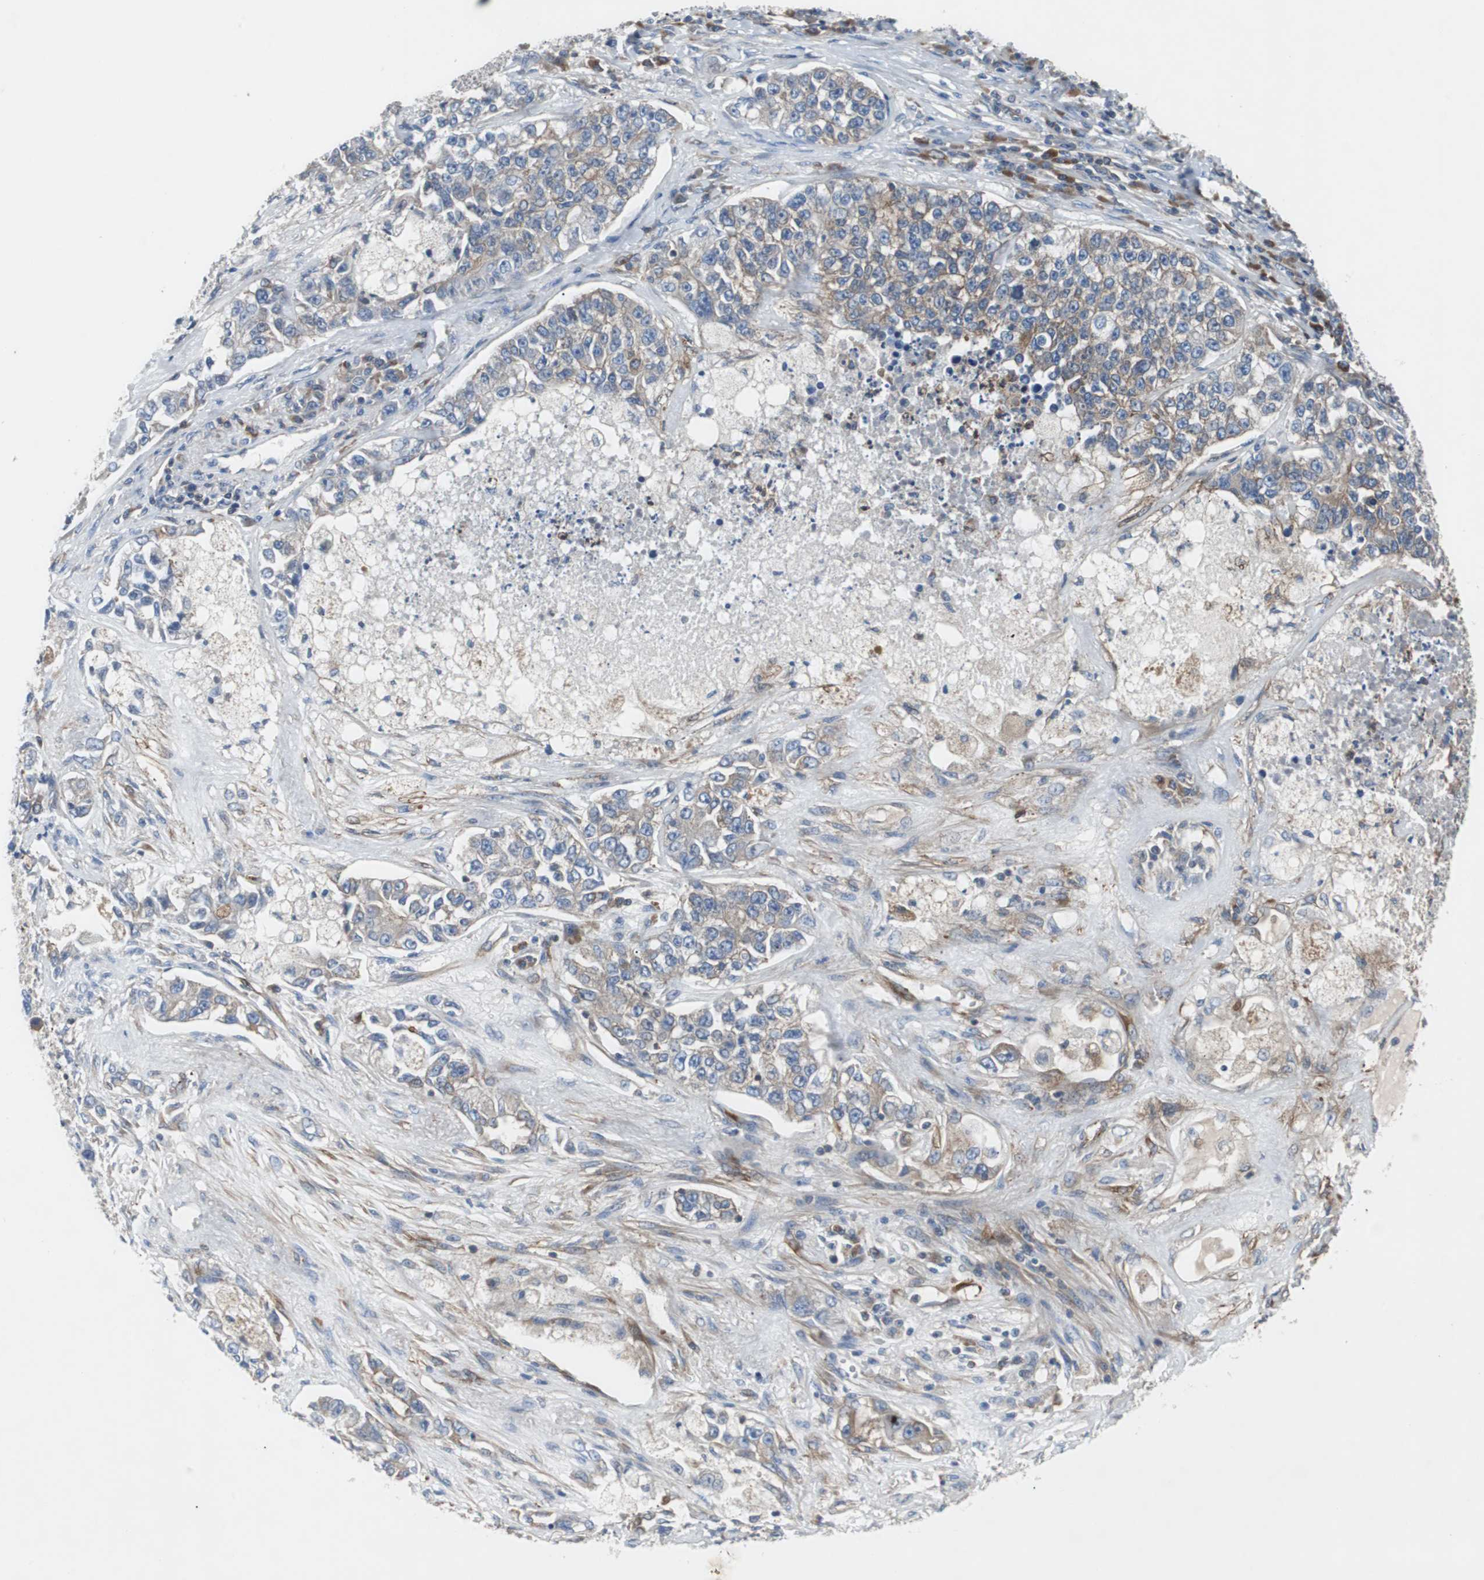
{"staining": {"intensity": "weak", "quantity": "<25%", "location": "cytoplasmic/membranous"}, "tissue": "lung cancer", "cell_type": "Tumor cells", "image_type": "cancer", "snomed": [{"axis": "morphology", "description": "Adenocarcinoma, NOS"}, {"axis": "topography", "description": "Lung"}], "caption": "The IHC photomicrograph has no significant expression in tumor cells of lung adenocarcinoma tissue.", "gene": "GYS1", "patient": {"sex": "male", "age": 49}}